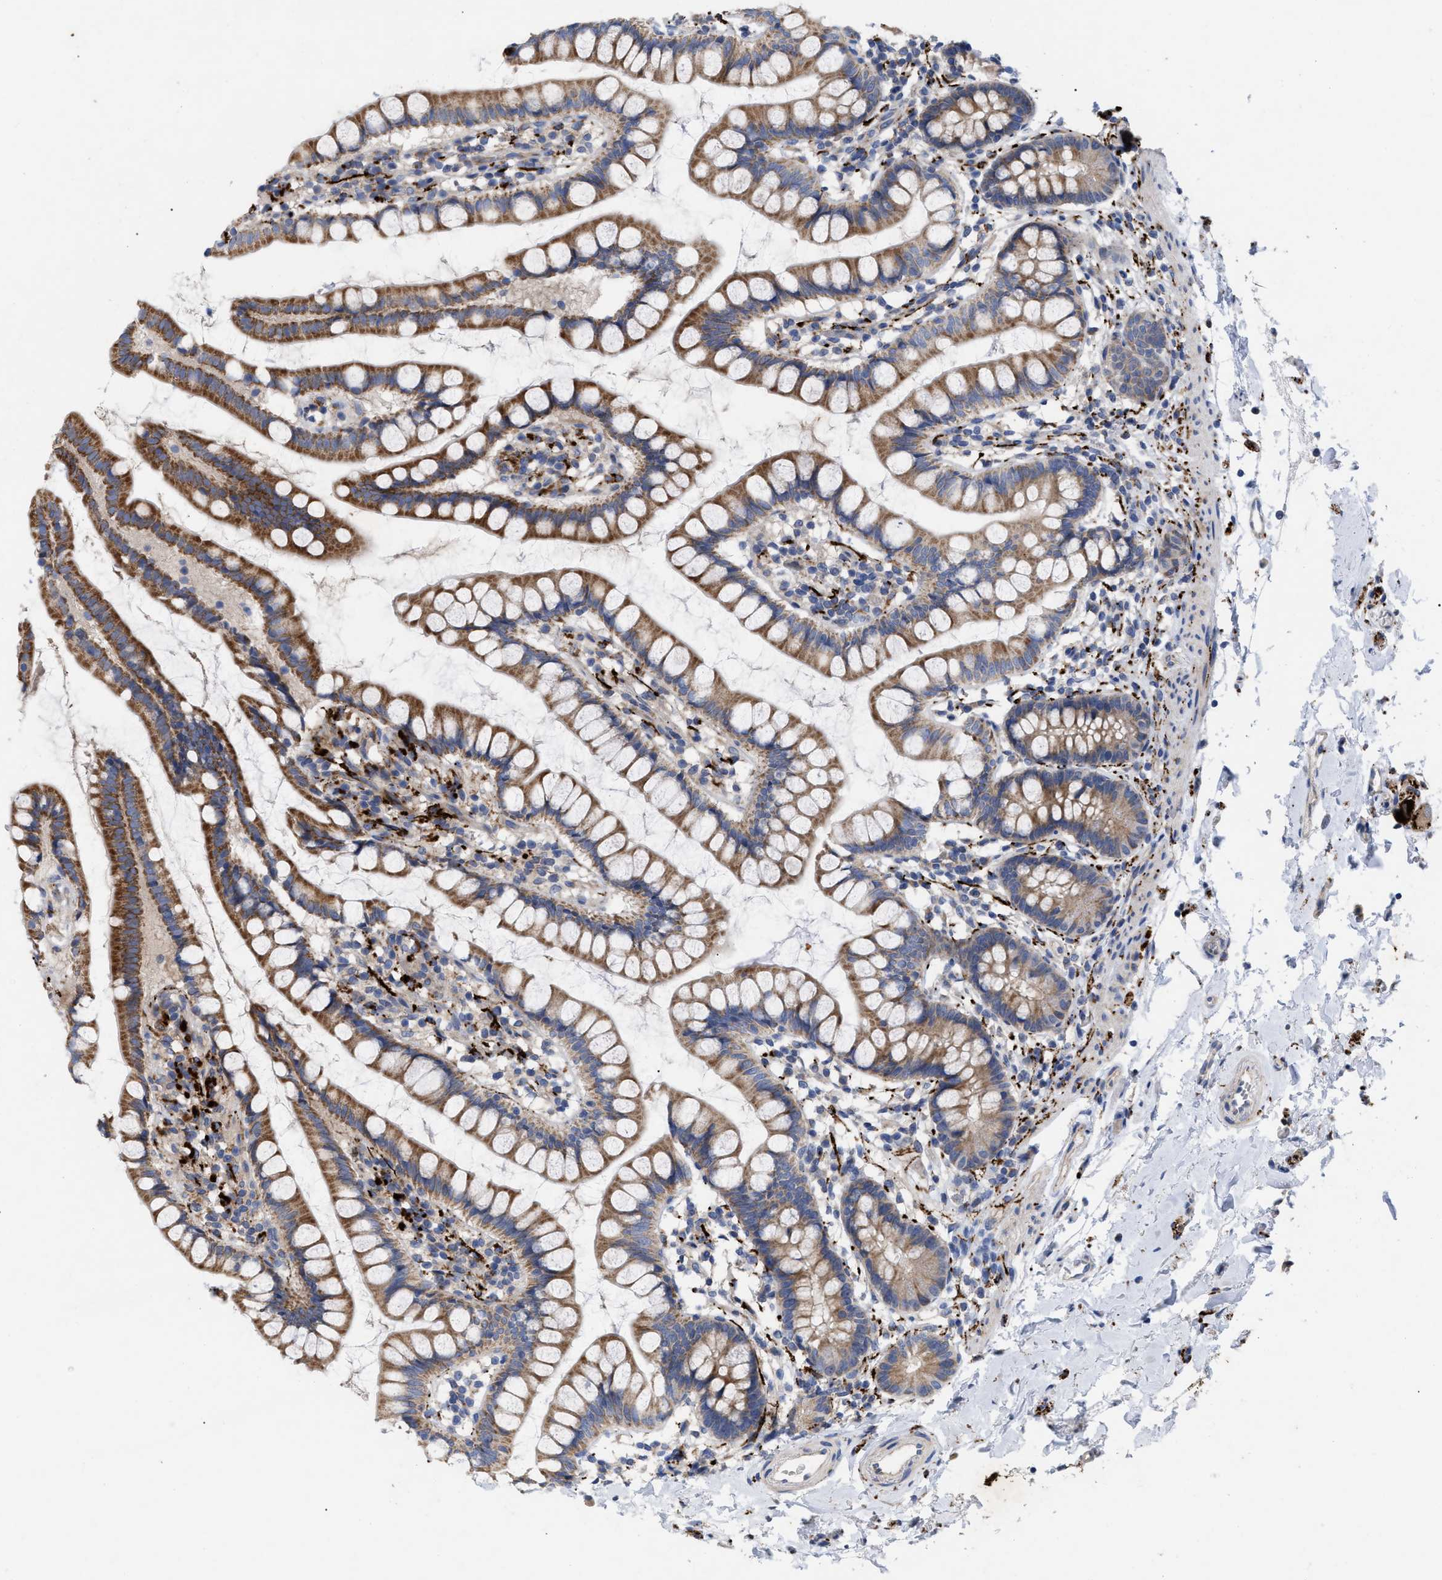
{"staining": {"intensity": "moderate", "quantity": ">75%", "location": "cytoplasmic/membranous"}, "tissue": "small intestine", "cell_type": "Glandular cells", "image_type": "normal", "snomed": [{"axis": "morphology", "description": "Normal tissue, NOS"}, {"axis": "topography", "description": "Small intestine"}], "caption": "Normal small intestine reveals moderate cytoplasmic/membranous staining in about >75% of glandular cells The protein is shown in brown color, while the nuclei are stained blue..", "gene": "VIP", "patient": {"sex": "female", "age": 84}}